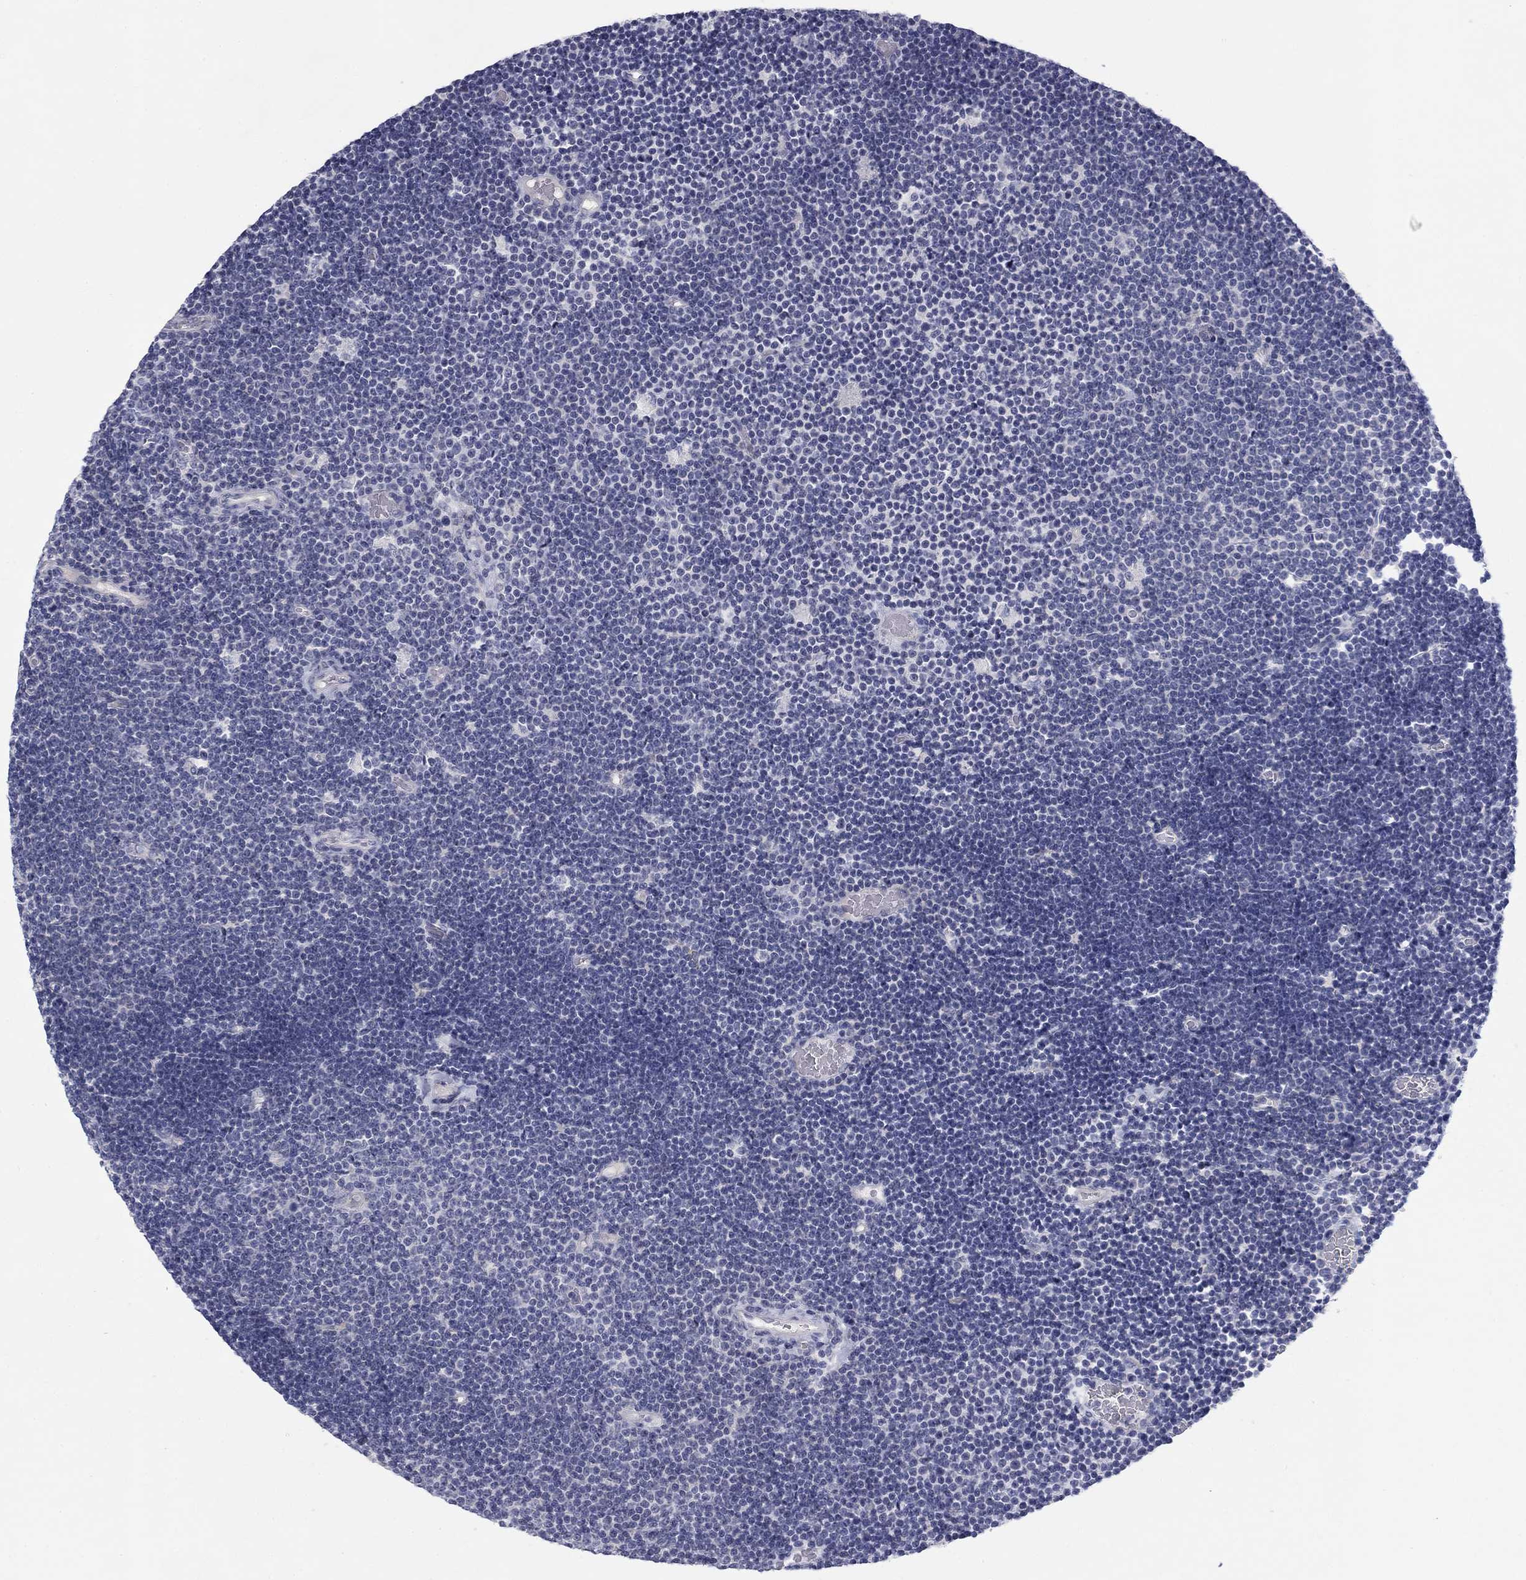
{"staining": {"intensity": "negative", "quantity": "none", "location": "none"}, "tissue": "lymphoma", "cell_type": "Tumor cells", "image_type": "cancer", "snomed": [{"axis": "morphology", "description": "Malignant lymphoma, non-Hodgkin's type, Low grade"}, {"axis": "topography", "description": "Brain"}], "caption": "Tumor cells show no significant staining in low-grade malignant lymphoma, non-Hodgkin's type. The staining is performed using DAB brown chromogen with nuclei counter-stained in using hematoxylin.", "gene": "CALB1", "patient": {"sex": "female", "age": 66}}